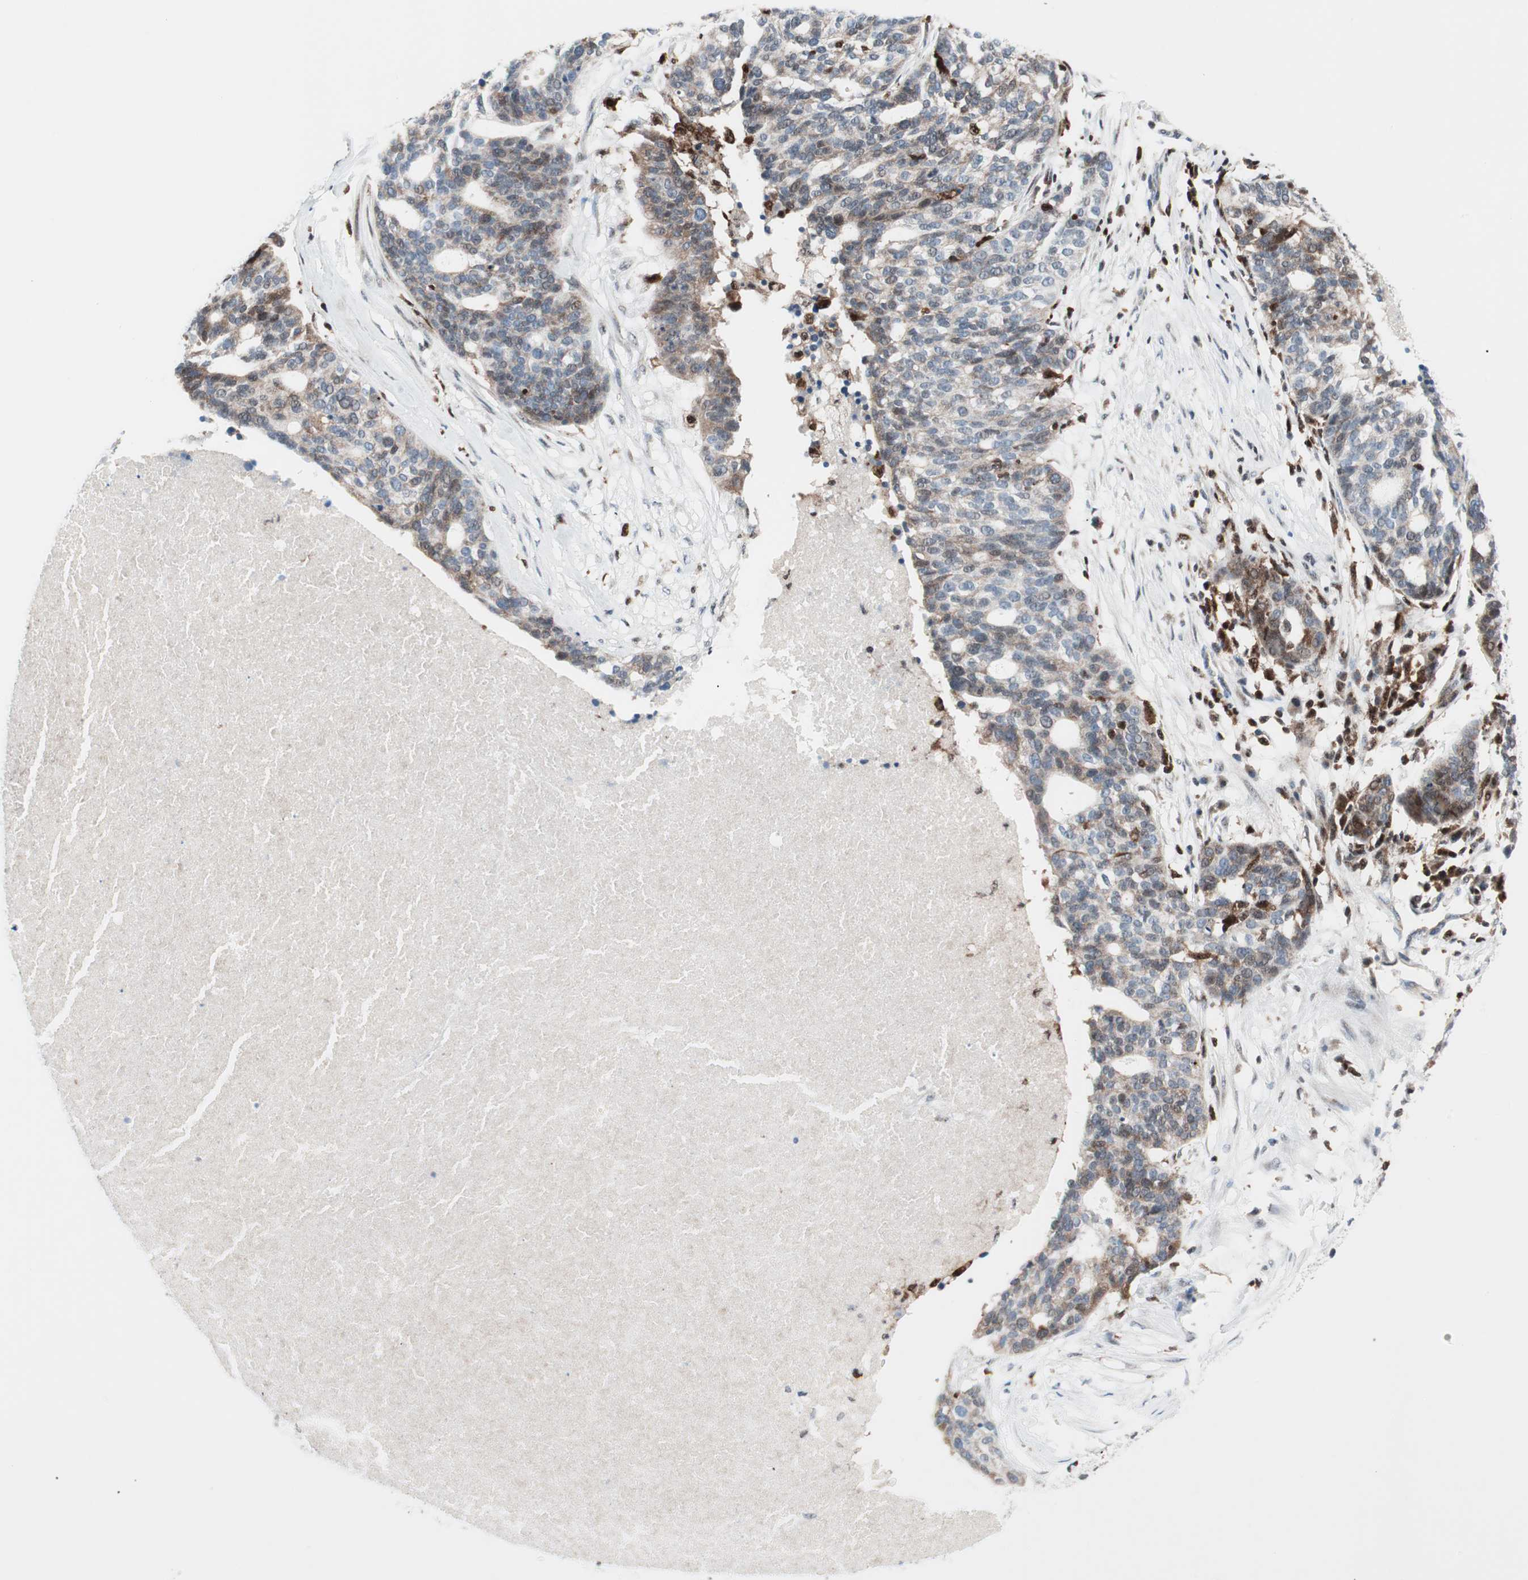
{"staining": {"intensity": "moderate", "quantity": "<25%", "location": "cytoplasmic/membranous,nuclear"}, "tissue": "ovarian cancer", "cell_type": "Tumor cells", "image_type": "cancer", "snomed": [{"axis": "morphology", "description": "Cystadenocarcinoma, serous, NOS"}, {"axis": "topography", "description": "Ovary"}], "caption": "A micrograph of ovarian cancer (serous cystadenocarcinoma) stained for a protein exhibits moderate cytoplasmic/membranous and nuclear brown staining in tumor cells.", "gene": "RGS10", "patient": {"sex": "female", "age": 59}}